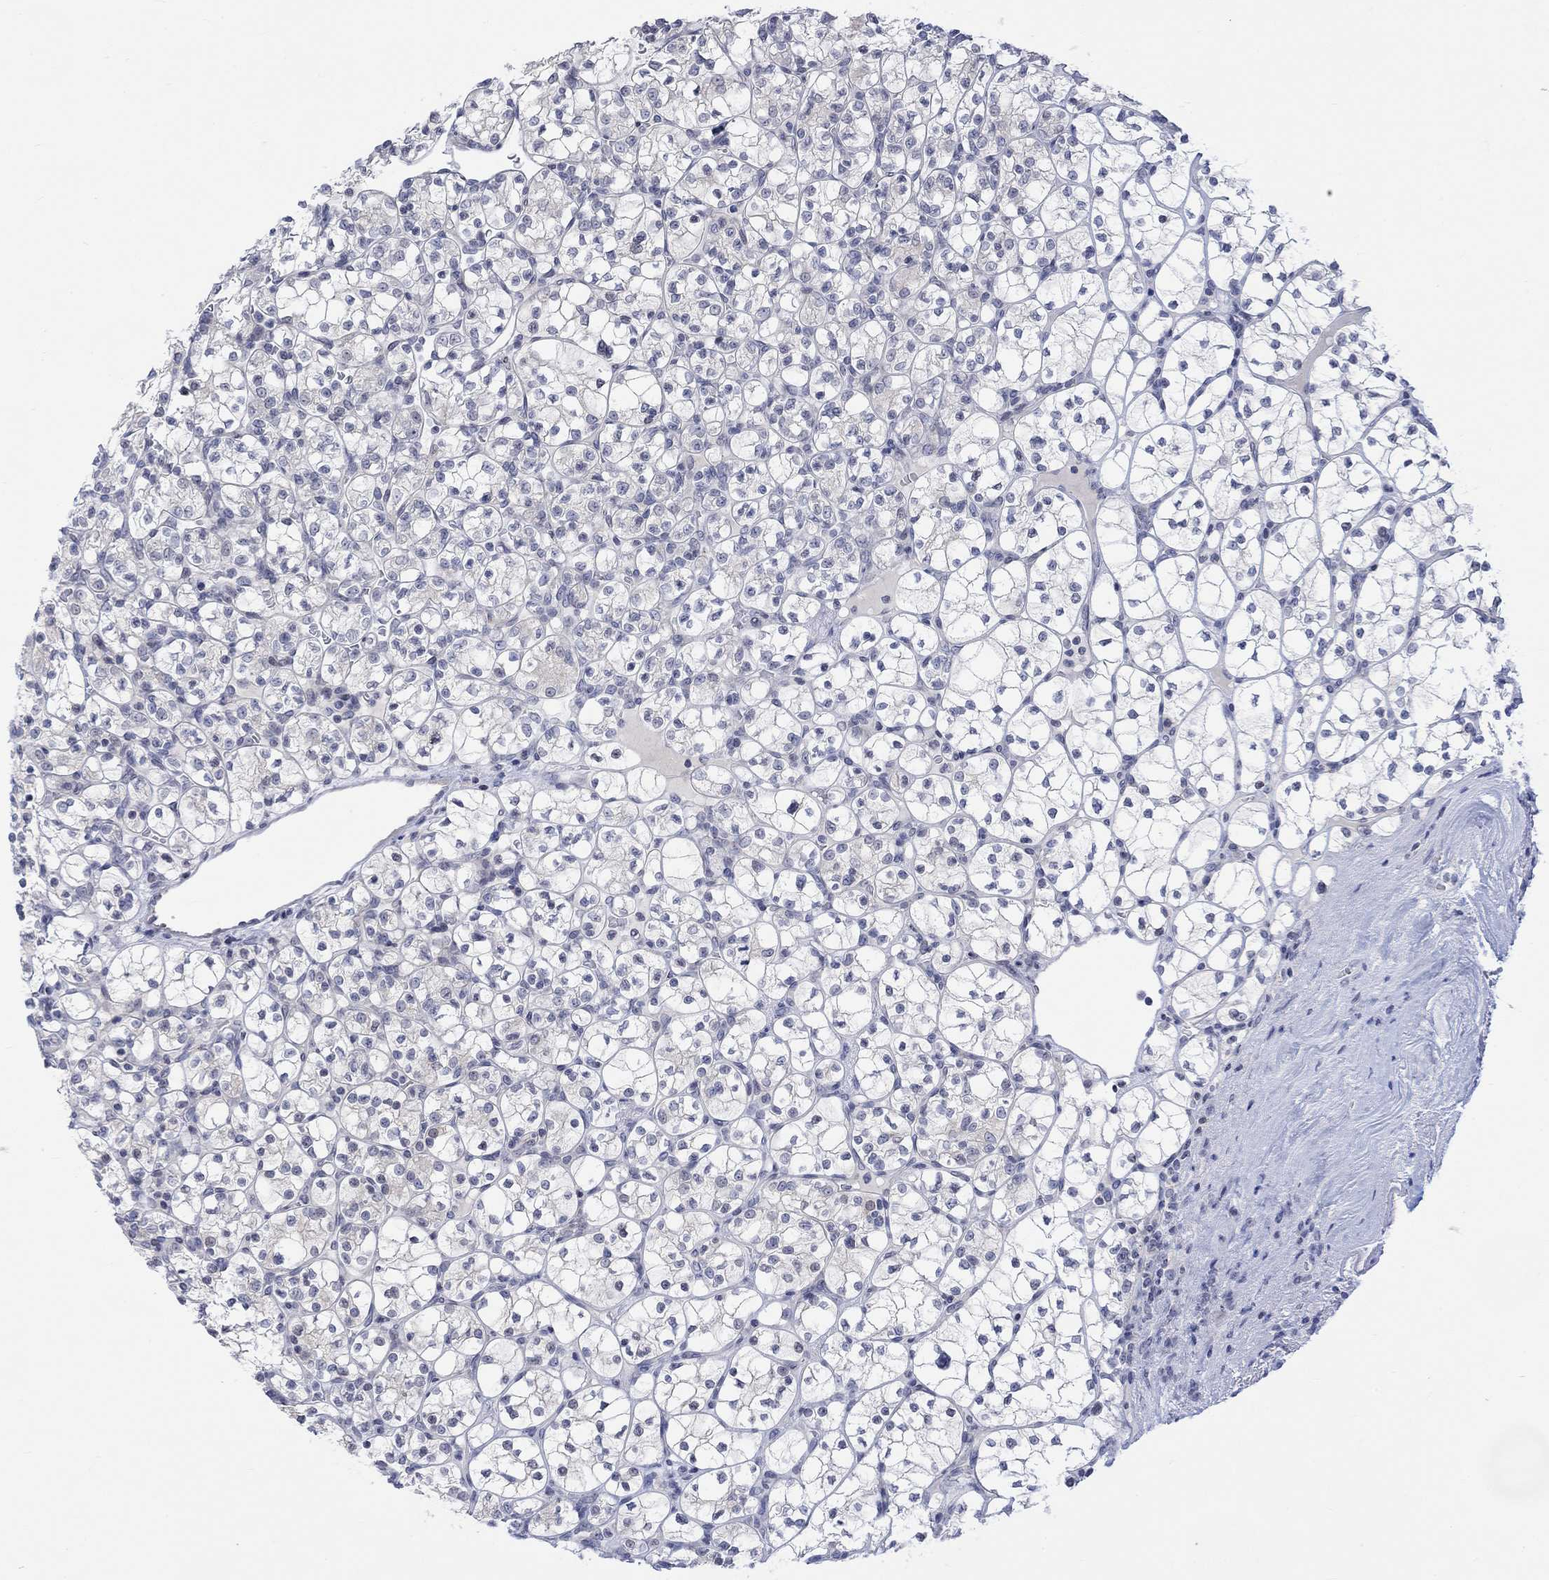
{"staining": {"intensity": "negative", "quantity": "none", "location": "none"}, "tissue": "renal cancer", "cell_type": "Tumor cells", "image_type": "cancer", "snomed": [{"axis": "morphology", "description": "Adenocarcinoma, NOS"}, {"axis": "topography", "description": "Kidney"}], "caption": "This is an immunohistochemistry (IHC) micrograph of renal adenocarcinoma. There is no positivity in tumor cells.", "gene": "DCX", "patient": {"sex": "female", "age": 89}}